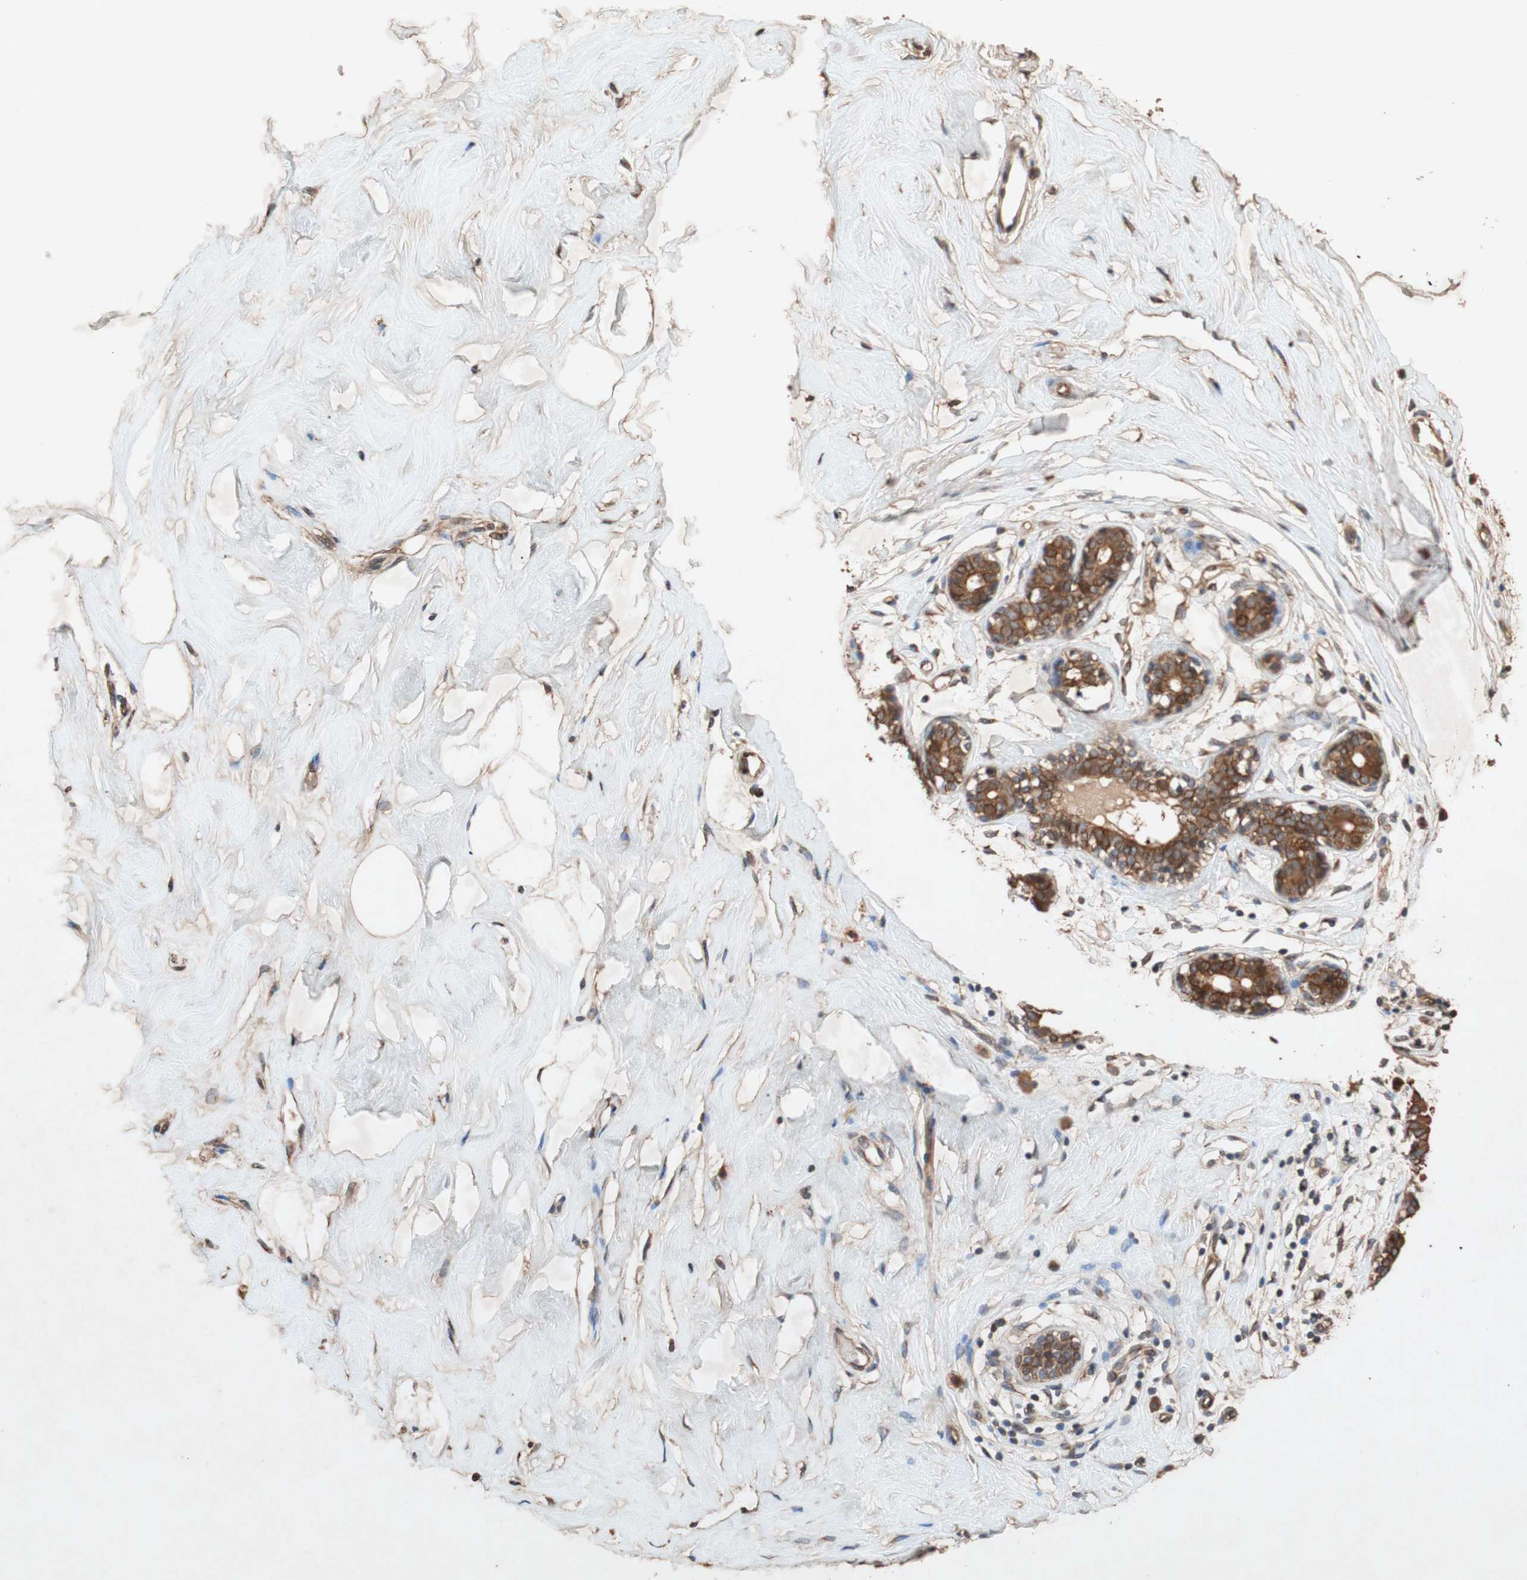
{"staining": {"intensity": "moderate", "quantity": ">75%", "location": "cytoplasmic/membranous"}, "tissue": "breast", "cell_type": "Adipocytes", "image_type": "normal", "snomed": [{"axis": "morphology", "description": "Normal tissue, NOS"}, {"axis": "topography", "description": "Breast"}], "caption": "The immunohistochemical stain labels moderate cytoplasmic/membranous staining in adipocytes of unremarkable breast. (DAB IHC, brown staining for protein, blue staining for nuclei).", "gene": "TUBB", "patient": {"sex": "female", "age": 23}}